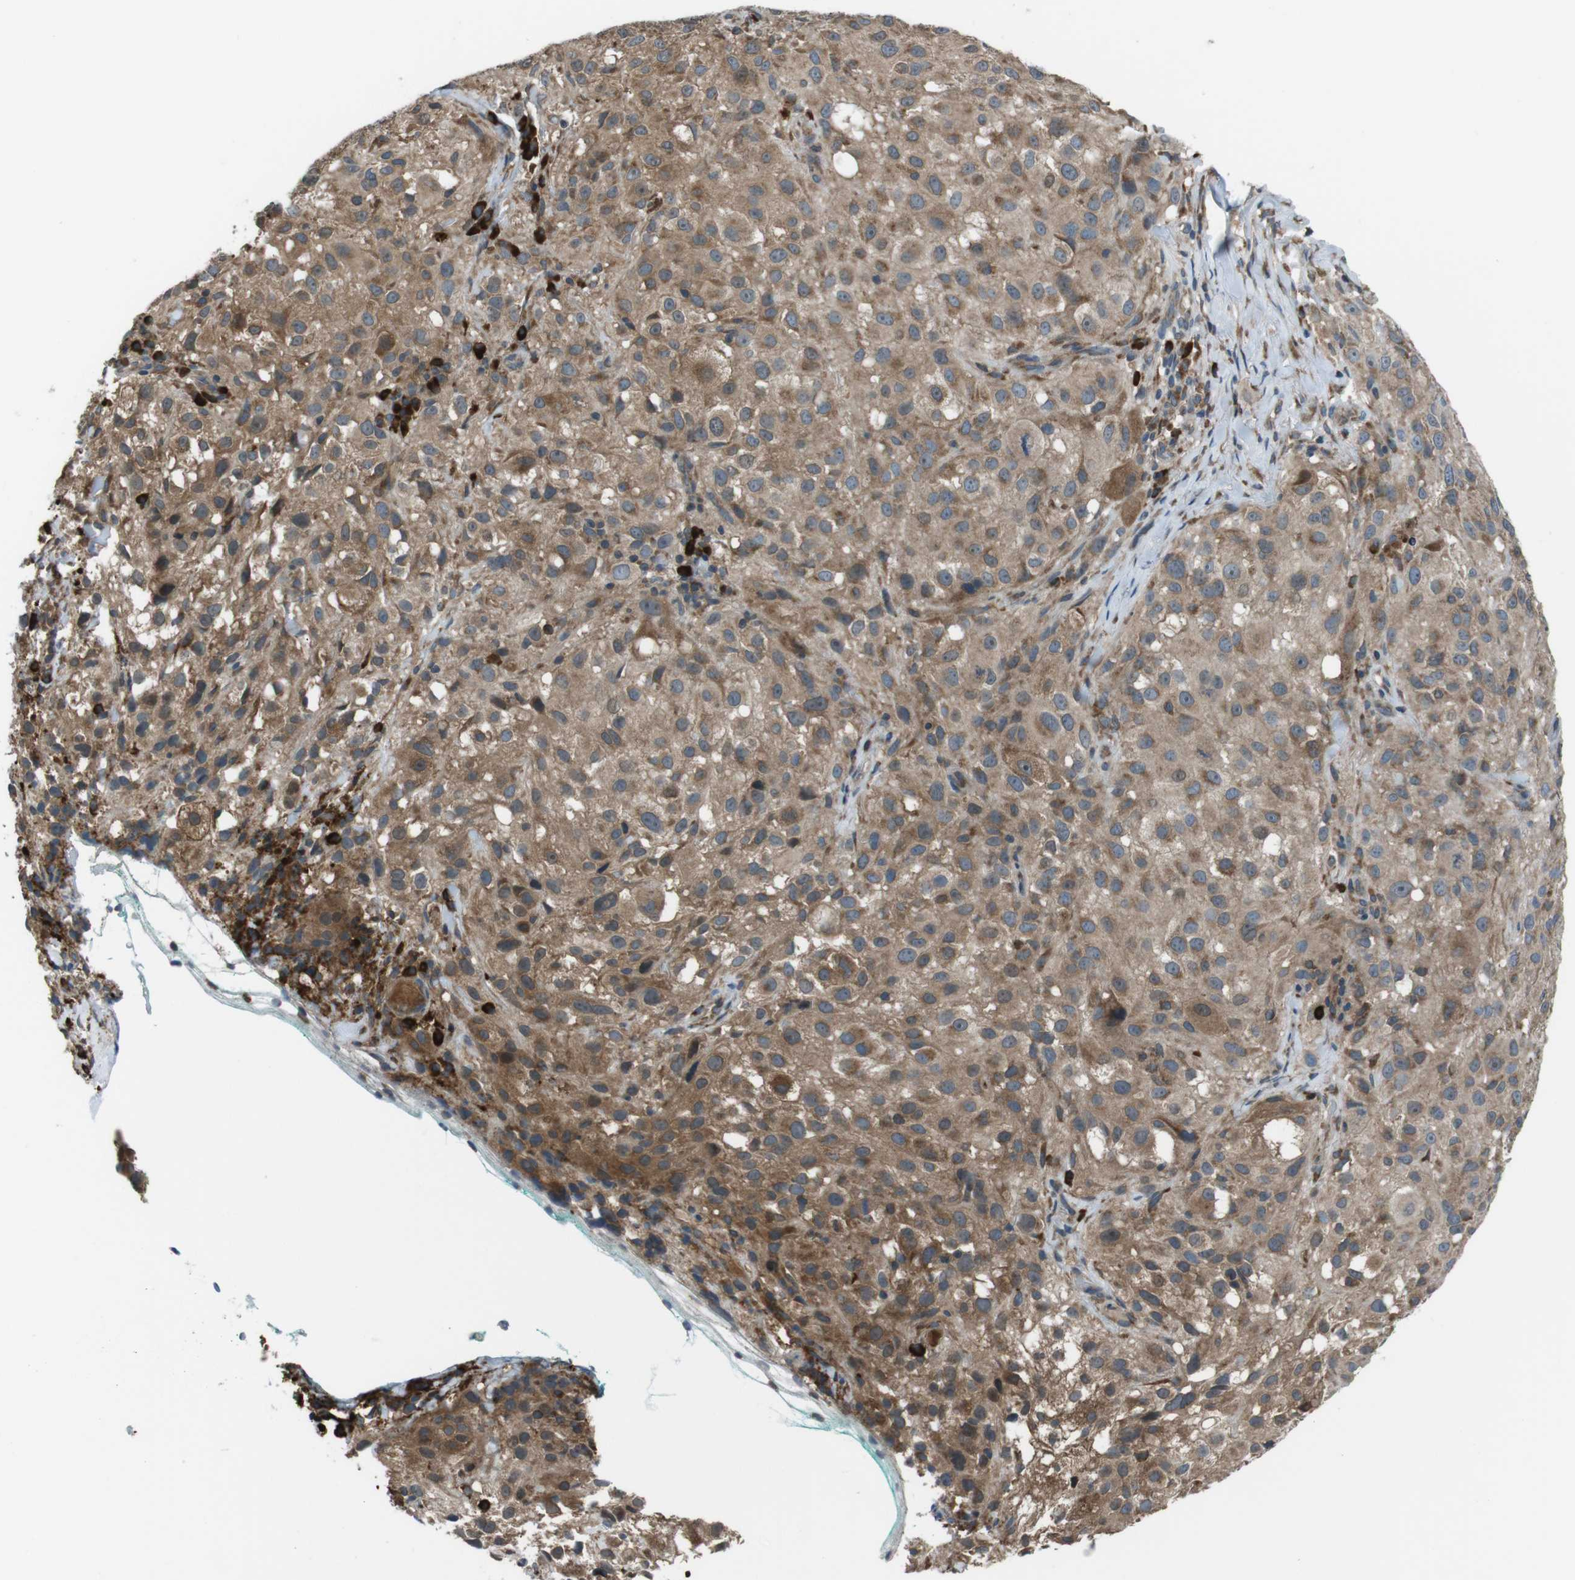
{"staining": {"intensity": "moderate", "quantity": ">75%", "location": "cytoplasmic/membranous"}, "tissue": "melanoma", "cell_type": "Tumor cells", "image_type": "cancer", "snomed": [{"axis": "morphology", "description": "Necrosis, NOS"}, {"axis": "morphology", "description": "Malignant melanoma, NOS"}, {"axis": "topography", "description": "Skin"}], "caption": "IHC image of melanoma stained for a protein (brown), which displays medium levels of moderate cytoplasmic/membranous positivity in about >75% of tumor cells.", "gene": "SSR3", "patient": {"sex": "female", "age": 87}}